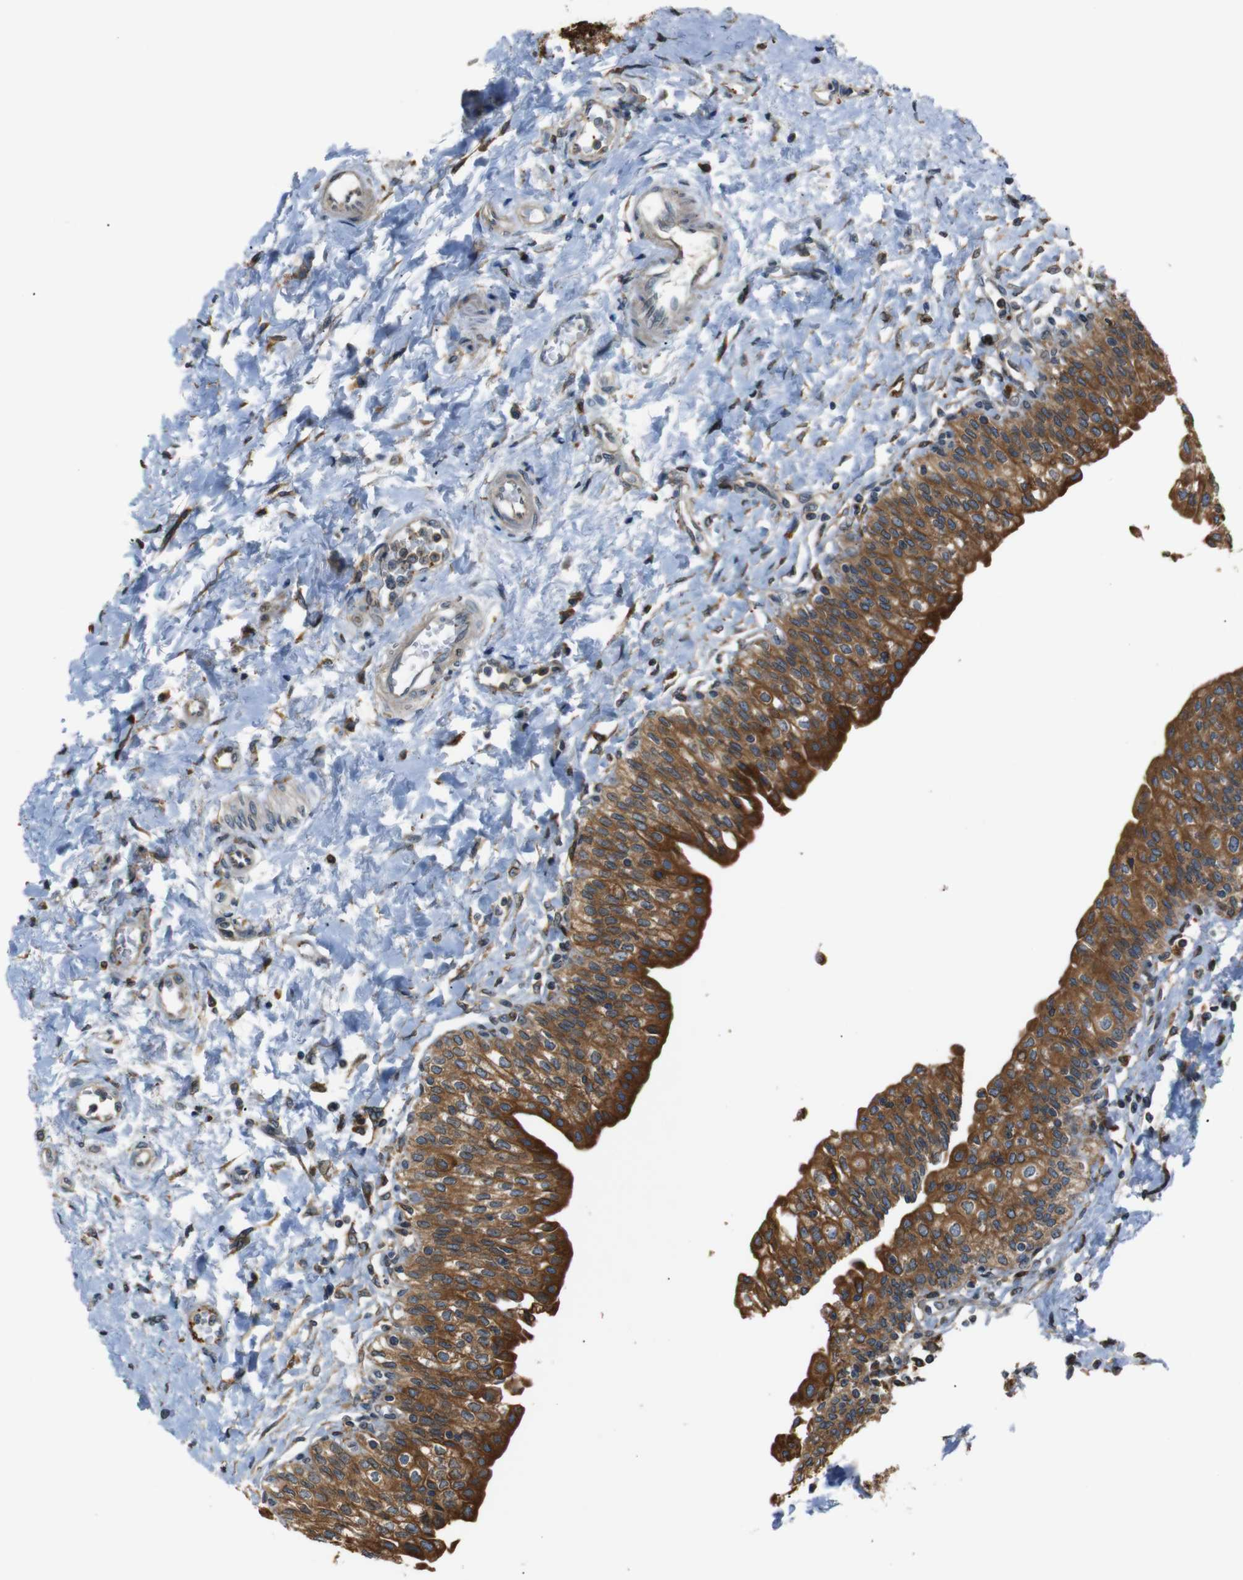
{"staining": {"intensity": "strong", "quantity": ">75%", "location": "cytoplasmic/membranous"}, "tissue": "urinary bladder", "cell_type": "Urothelial cells", "image_type": "normal", "snomed": [{"axis": "morphology", "description": "Normal tissue, NOS"}, {"axis": "topography", "description": "Urinary bladder"}], "caption": "Immunohistochemistry (IHC) of normal human urinary bladder demonstrates high levels of strong cytoplasmic/membranous positivity in about >75% of urothelial cells.", "gene": "TMED2", "patient": {"sex": "male", "age": 55}}